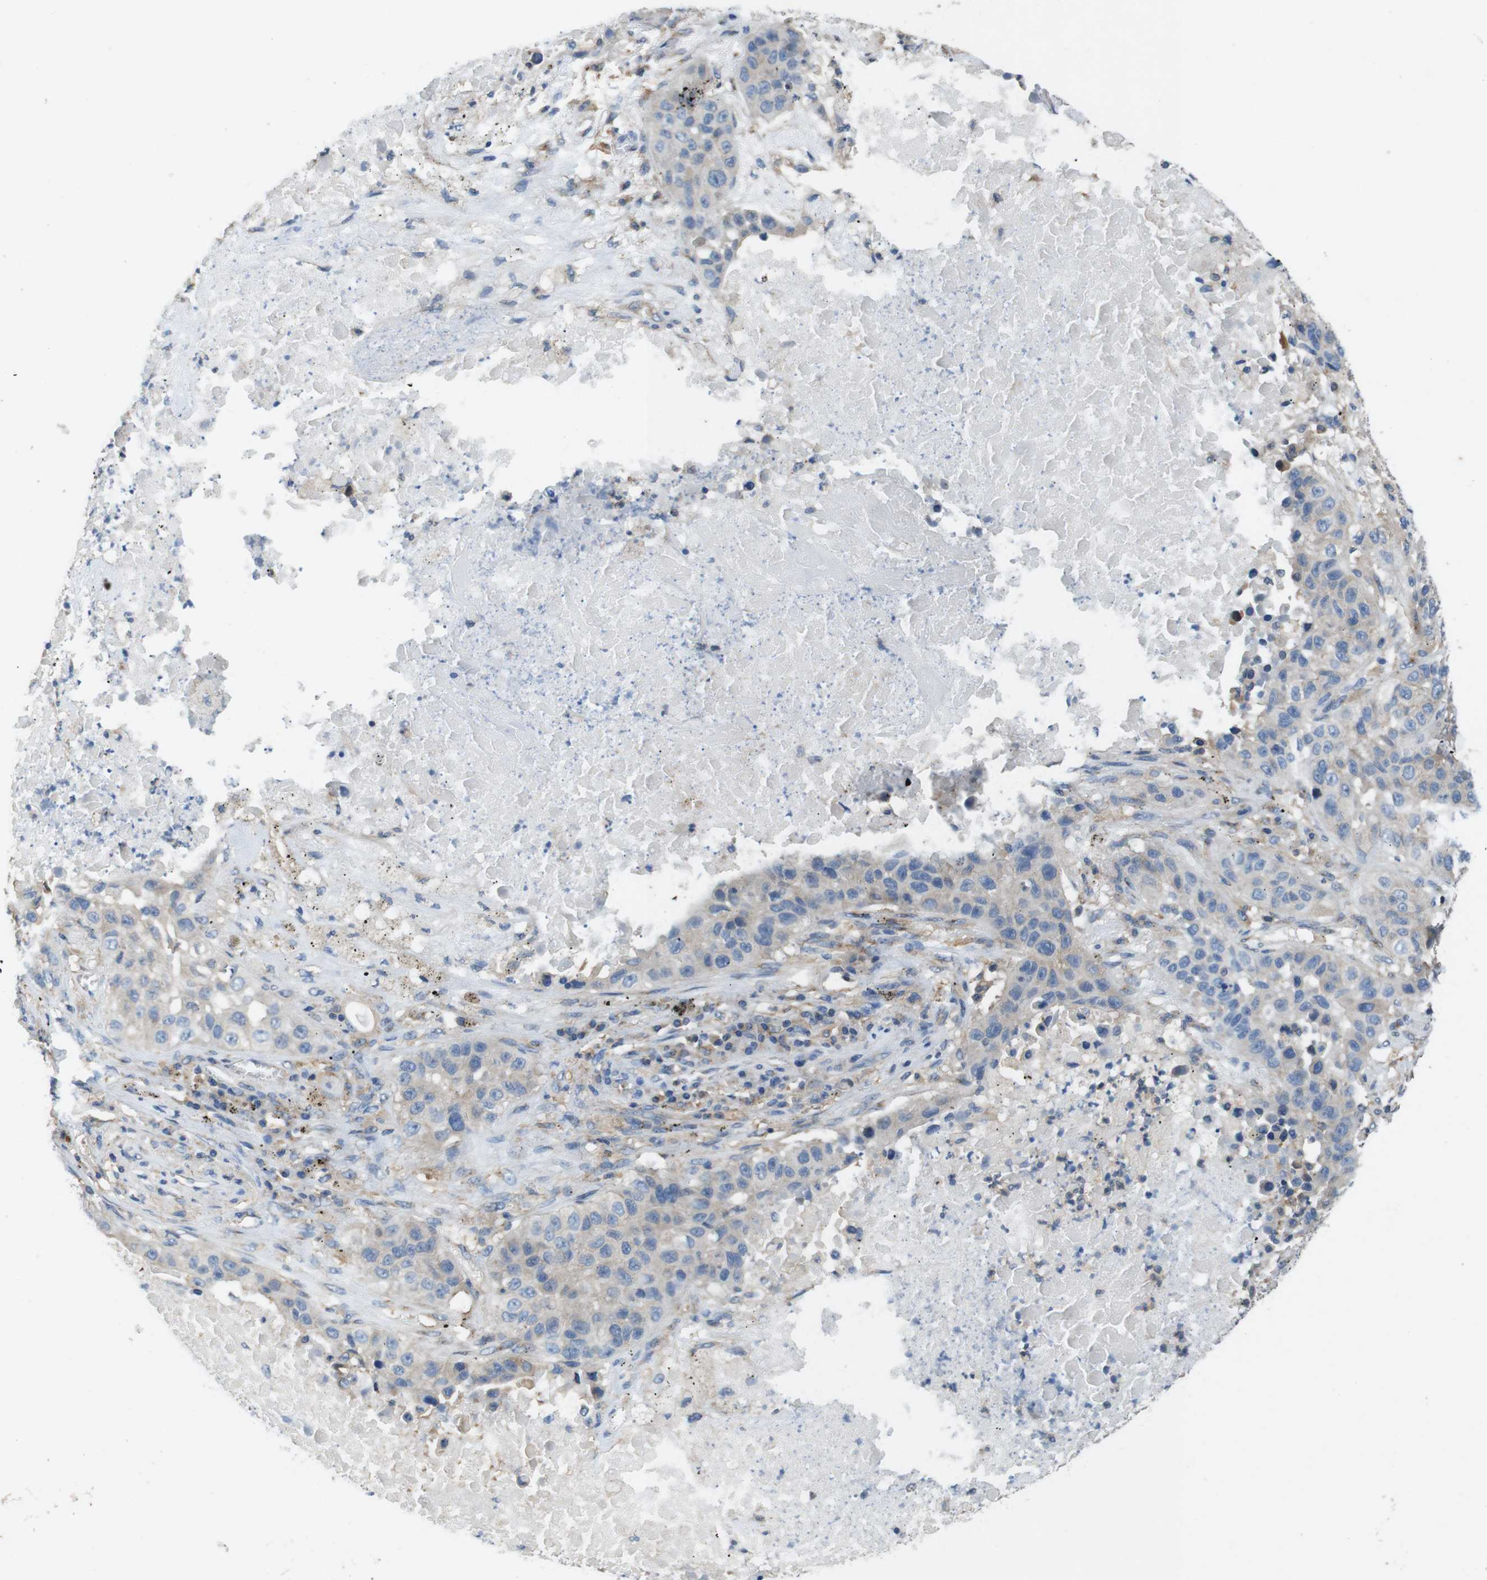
{"staining": {"intensity": "weak", "quantity": "<25%", "location": "cytoplasmic/membranous"}, "tissue": "lung cancer", "cell_type": "Tumor cells", "image_type": "cancer", "snomed": [{"axis": "morphology", "description": "Squamous cell carcinoma, NOS"}, {"axis": "topography", "description": "Lung"}], "caption": "An image of lung cancer (squamous cell carcinoma) stained for a protein reveals no brown staining in tumor cells.", "gene": "DCTN1", "patient": {"sex": "male", "age": 57}}